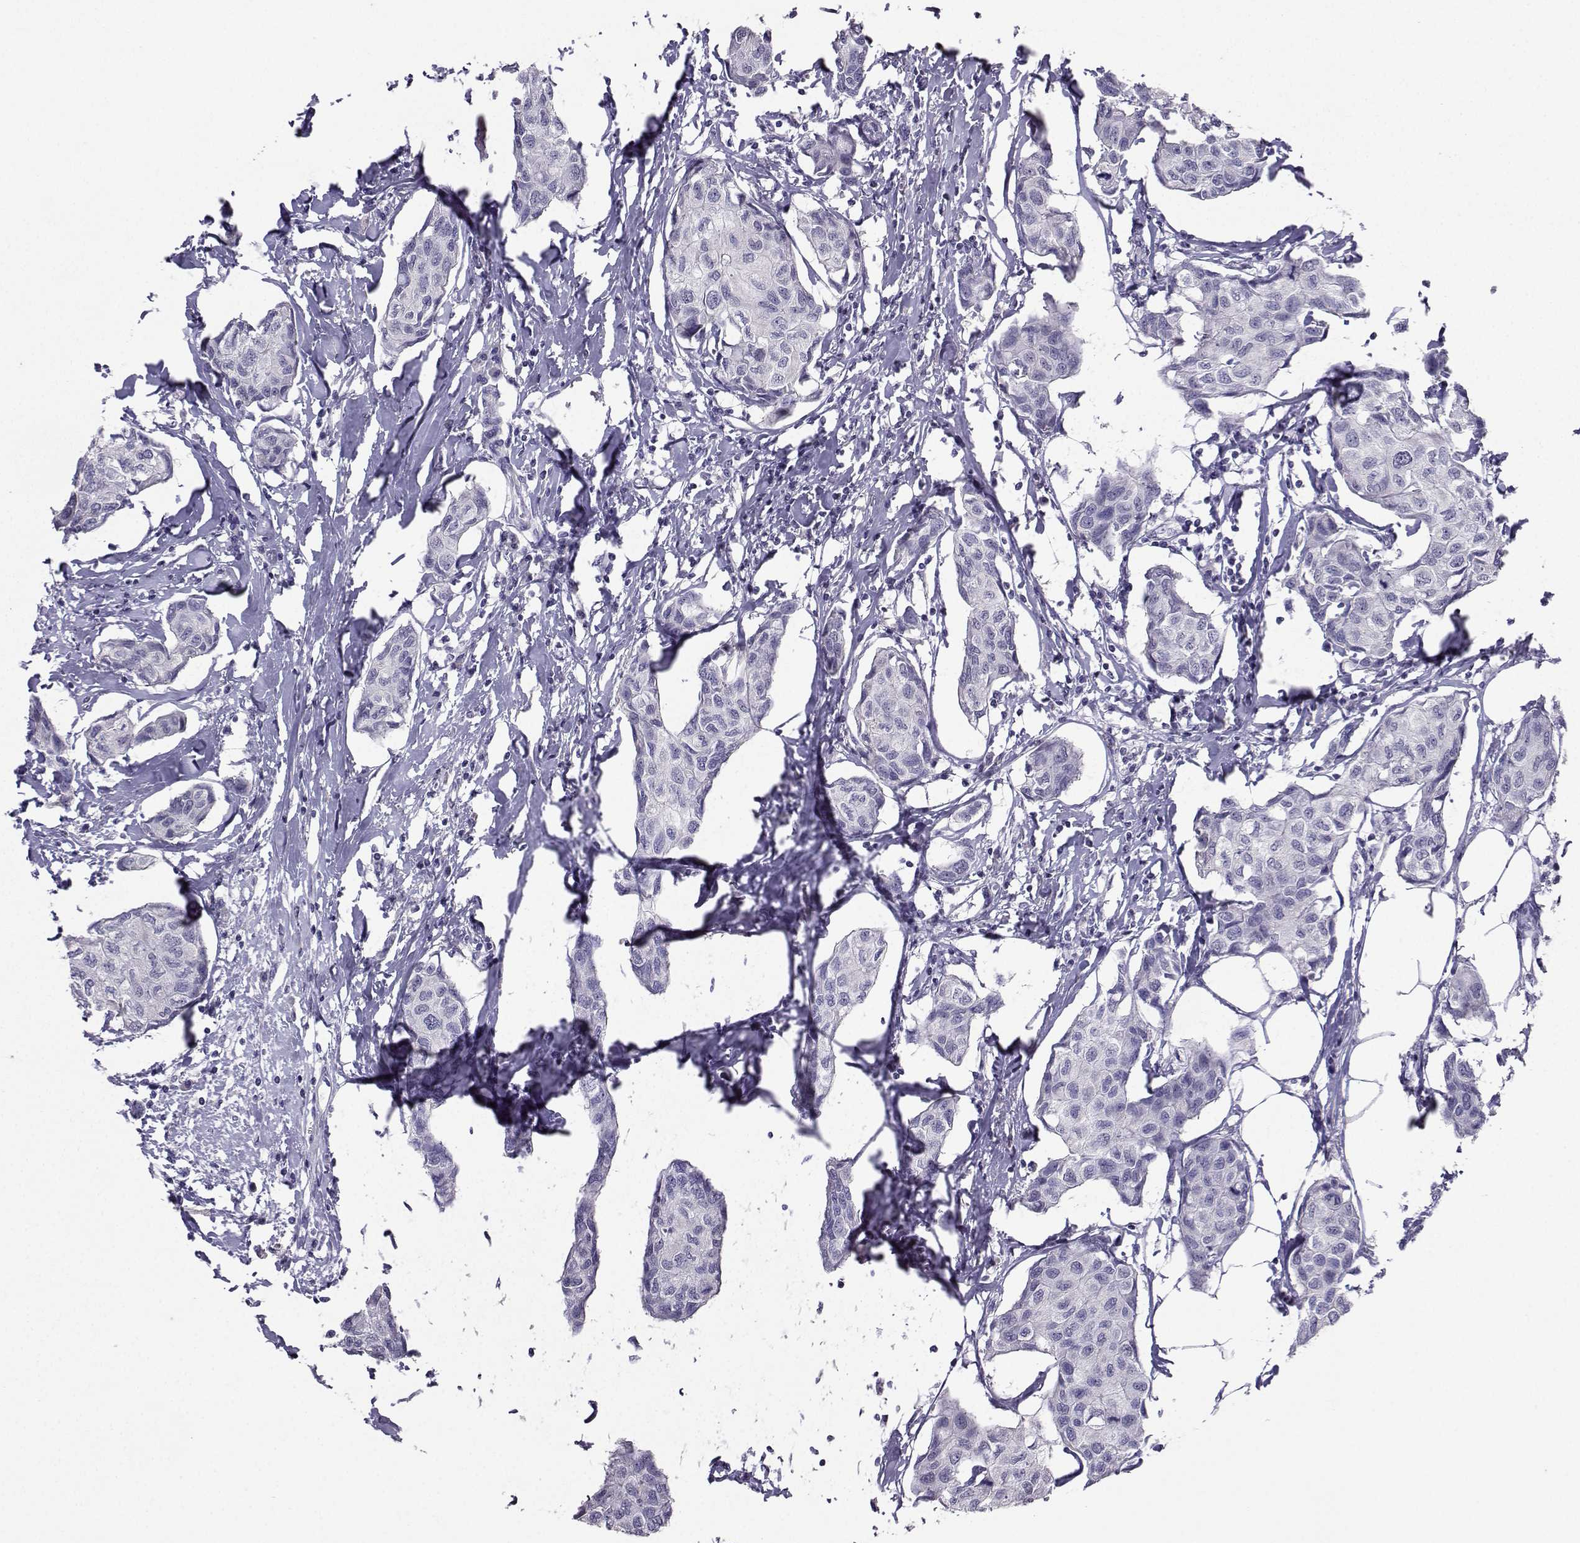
{"staining": {"intensity": "negative", "quantity": "none", "location": "none"}, "tissue": "breast cancer", "cell_type": "Tumor cells", "image_type": "cancer", "snomed": [{"axis": "morphology", "description": "Duct carcinoma"}, {"axis": "topography", "description": "Breast"}], "caption": "Tumor cells are negative for protein expression in human breast cancer.", "gene": "CARTPT", "patient": {"sex": "female", "age": 80}}